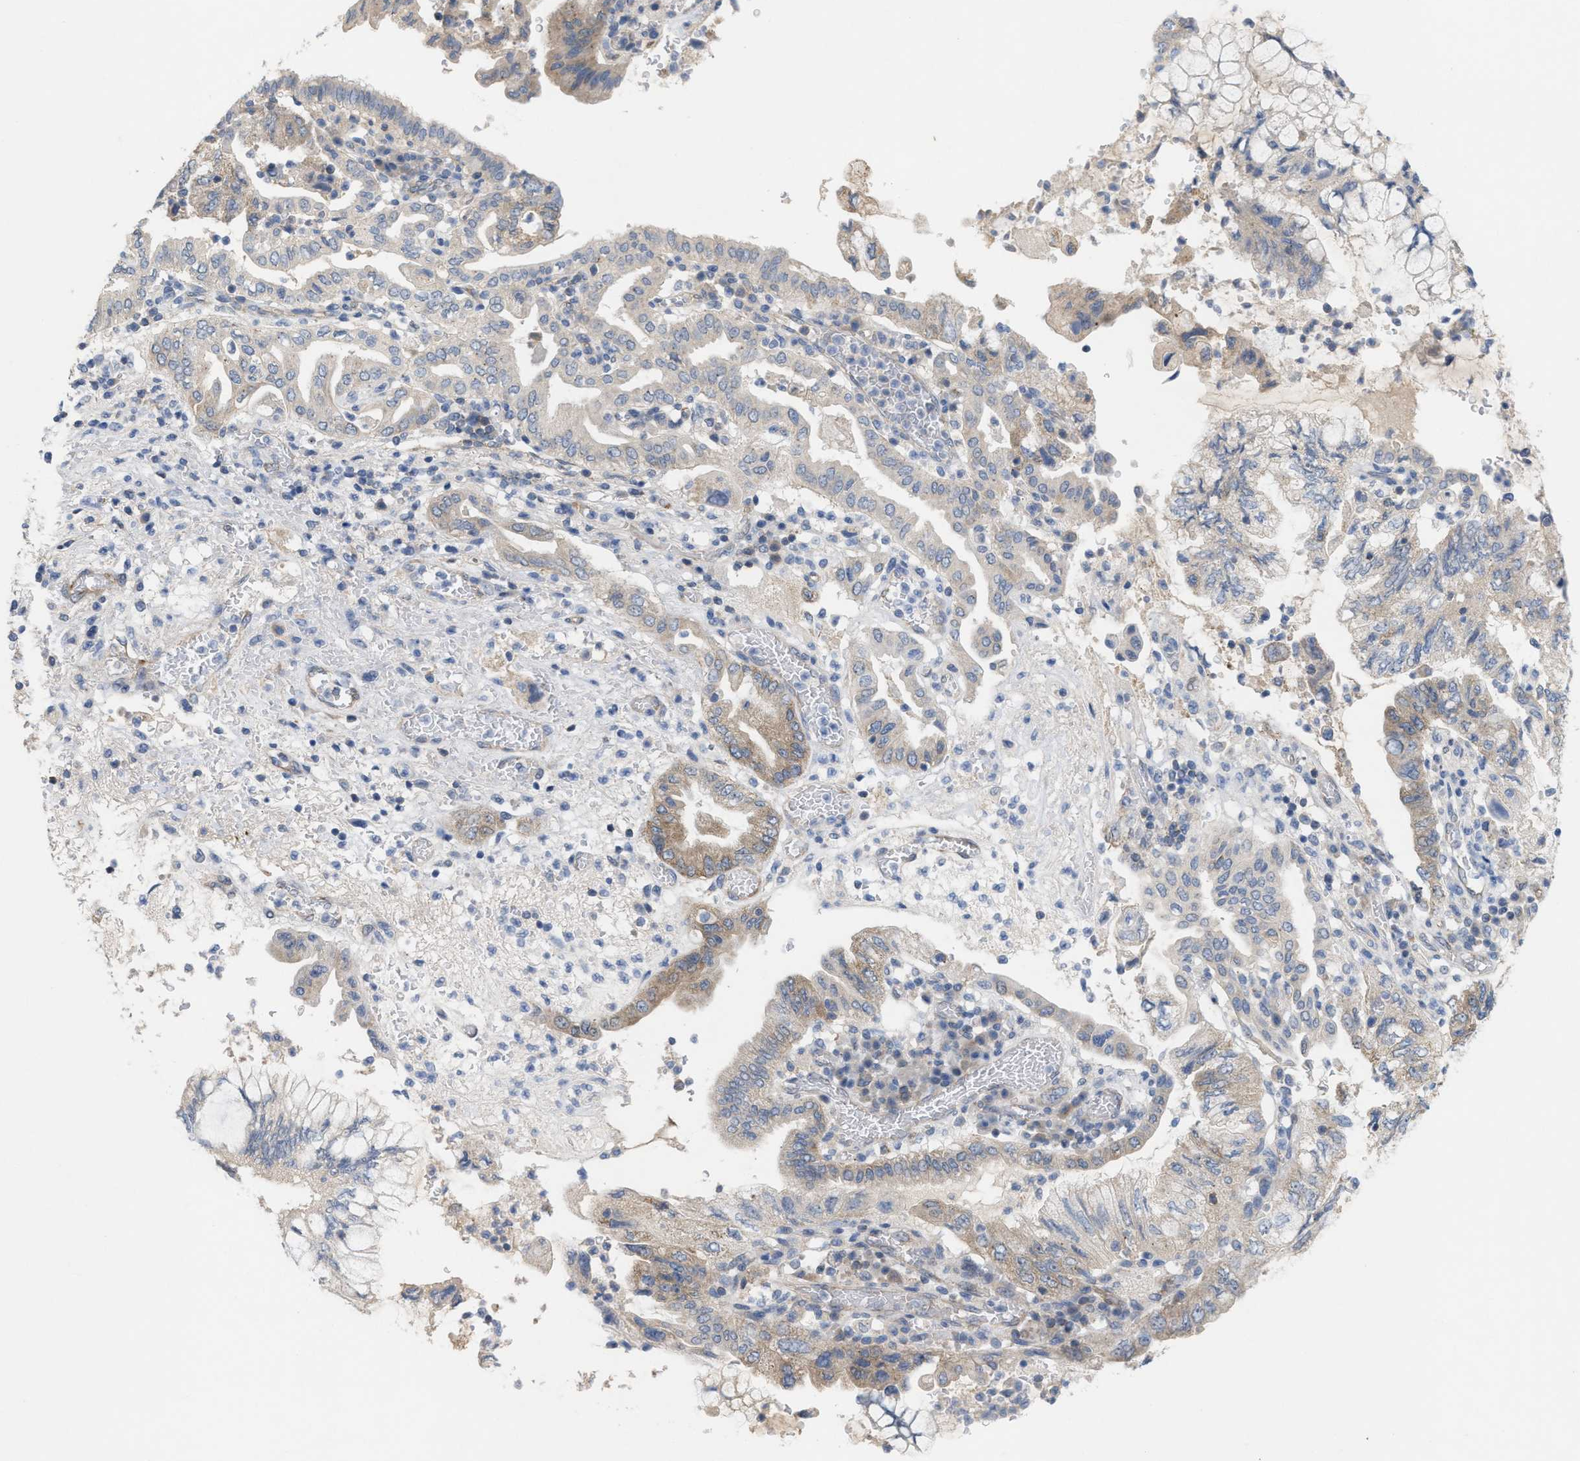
{"staining": {"intensity": "weak", "quantity": "25%-75%", "location": "cytoplasmic/membranous"}, "tissue": "pancreatic cancer", "cell_type": "Tumor cells", "image_type": "cancer", "snomed": [{"axis": "morphology", "description": "Adenocarcinoma, NOS"}, {"axis": "topography", "description": "Pancreas"}], "caption": "Immunohistochemistry (IHC) photomicrograph of neoplastic tissue: human pancreatic cancer stained using immunohistochemistry (IHC) demonstrates low levels of weak protein expression localized specifically in the cytoplasmic/membranous of tumor cells, appearing as a cytoplasmic/membranous brown color.", "gene": "UBAP2", "patient": {"sex": "female", "age": 73}}